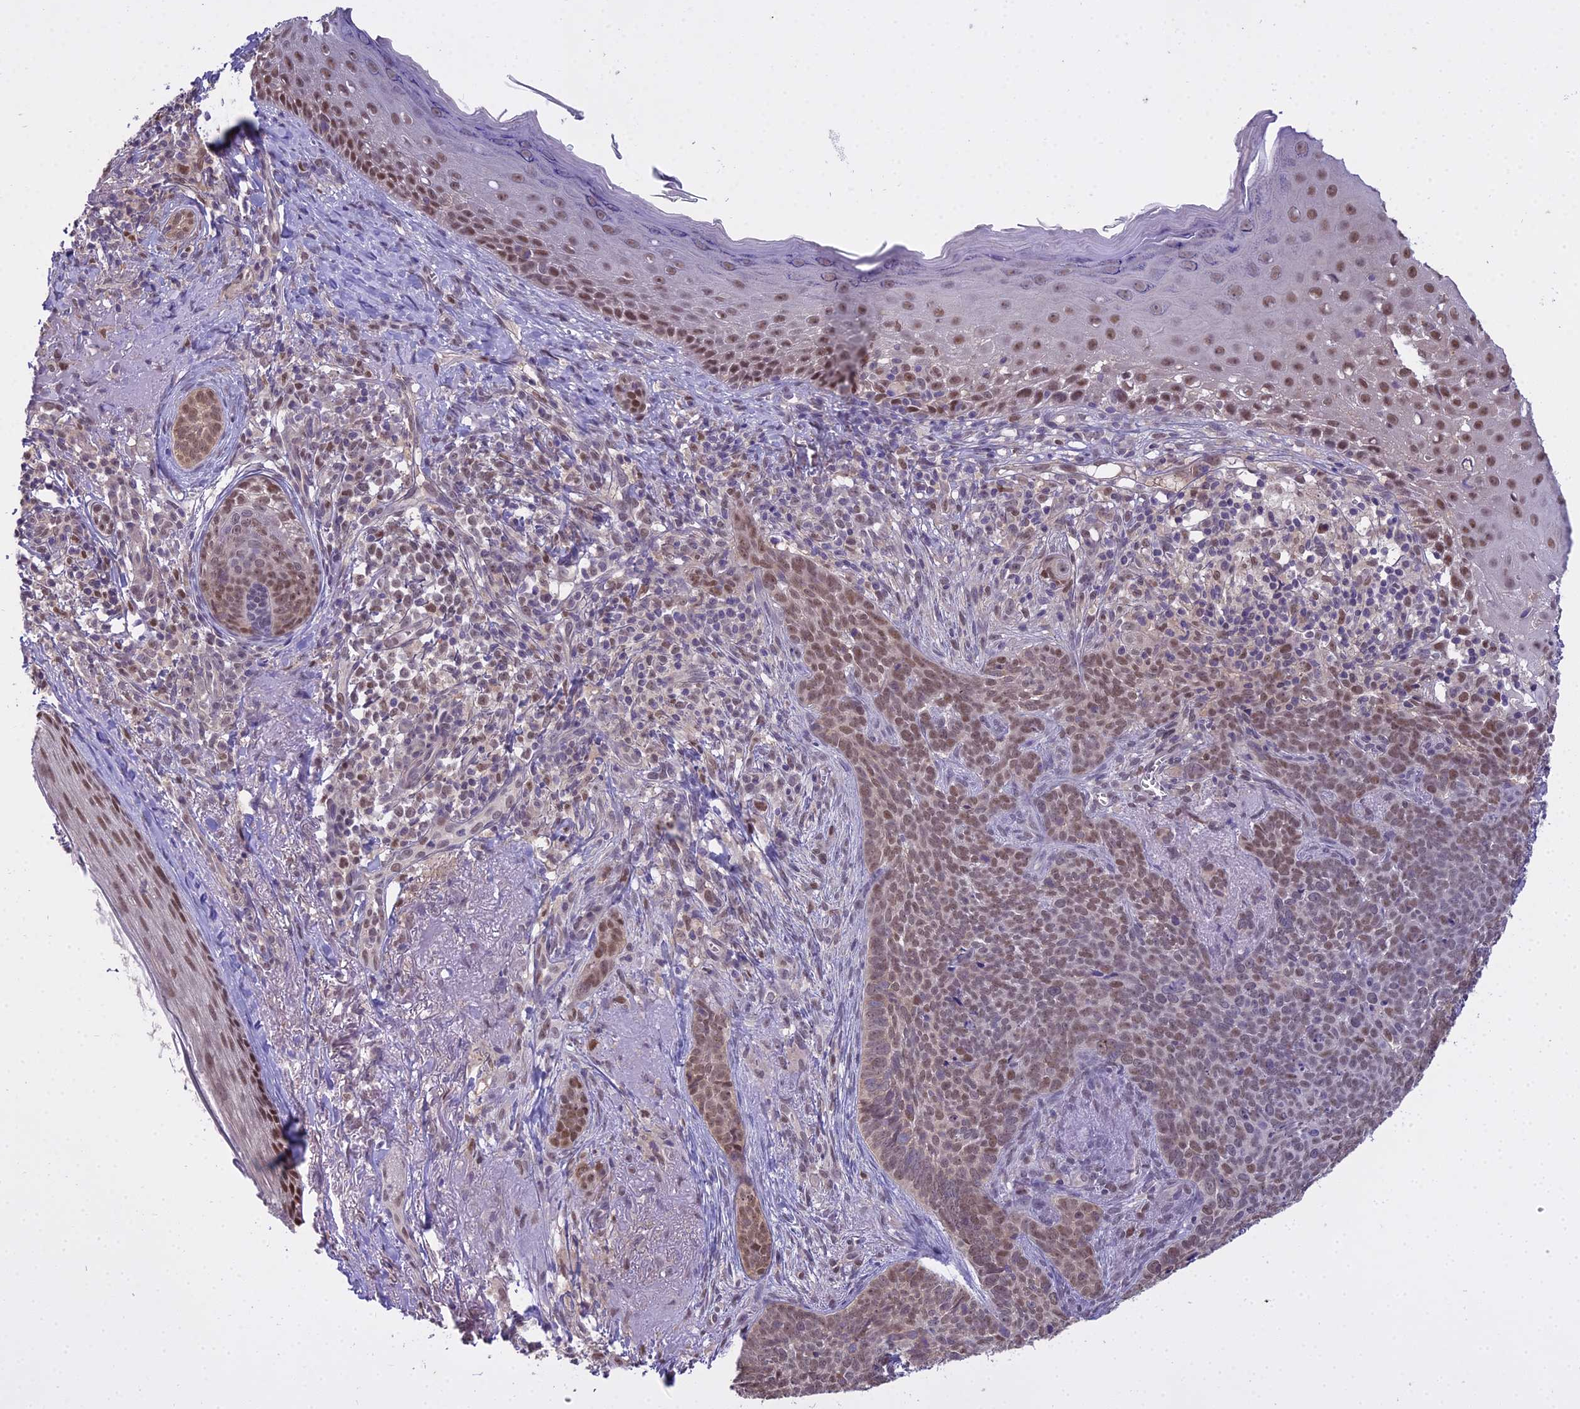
{"staining": {"intensity": "moderate", "quantity": ">75%", "location": "nuclear"}, "tissue": "skin cancer", "cell_type": "Tumor cells", "image_type": "cancer", "snomed": [{"axis": "morphology", "description": "Basal cell carcinoma"}, {"axis": "topography", "description": "Skin"}], "caption": "Immunohistochemistry (IHC) image of skin cancer stained for a protein (brown), which displays medium levels of moderate nuclear staining in about >75% of tumor cells.", "gene": "MAT2A", "patient": {"sex": "female", "age": 76}}